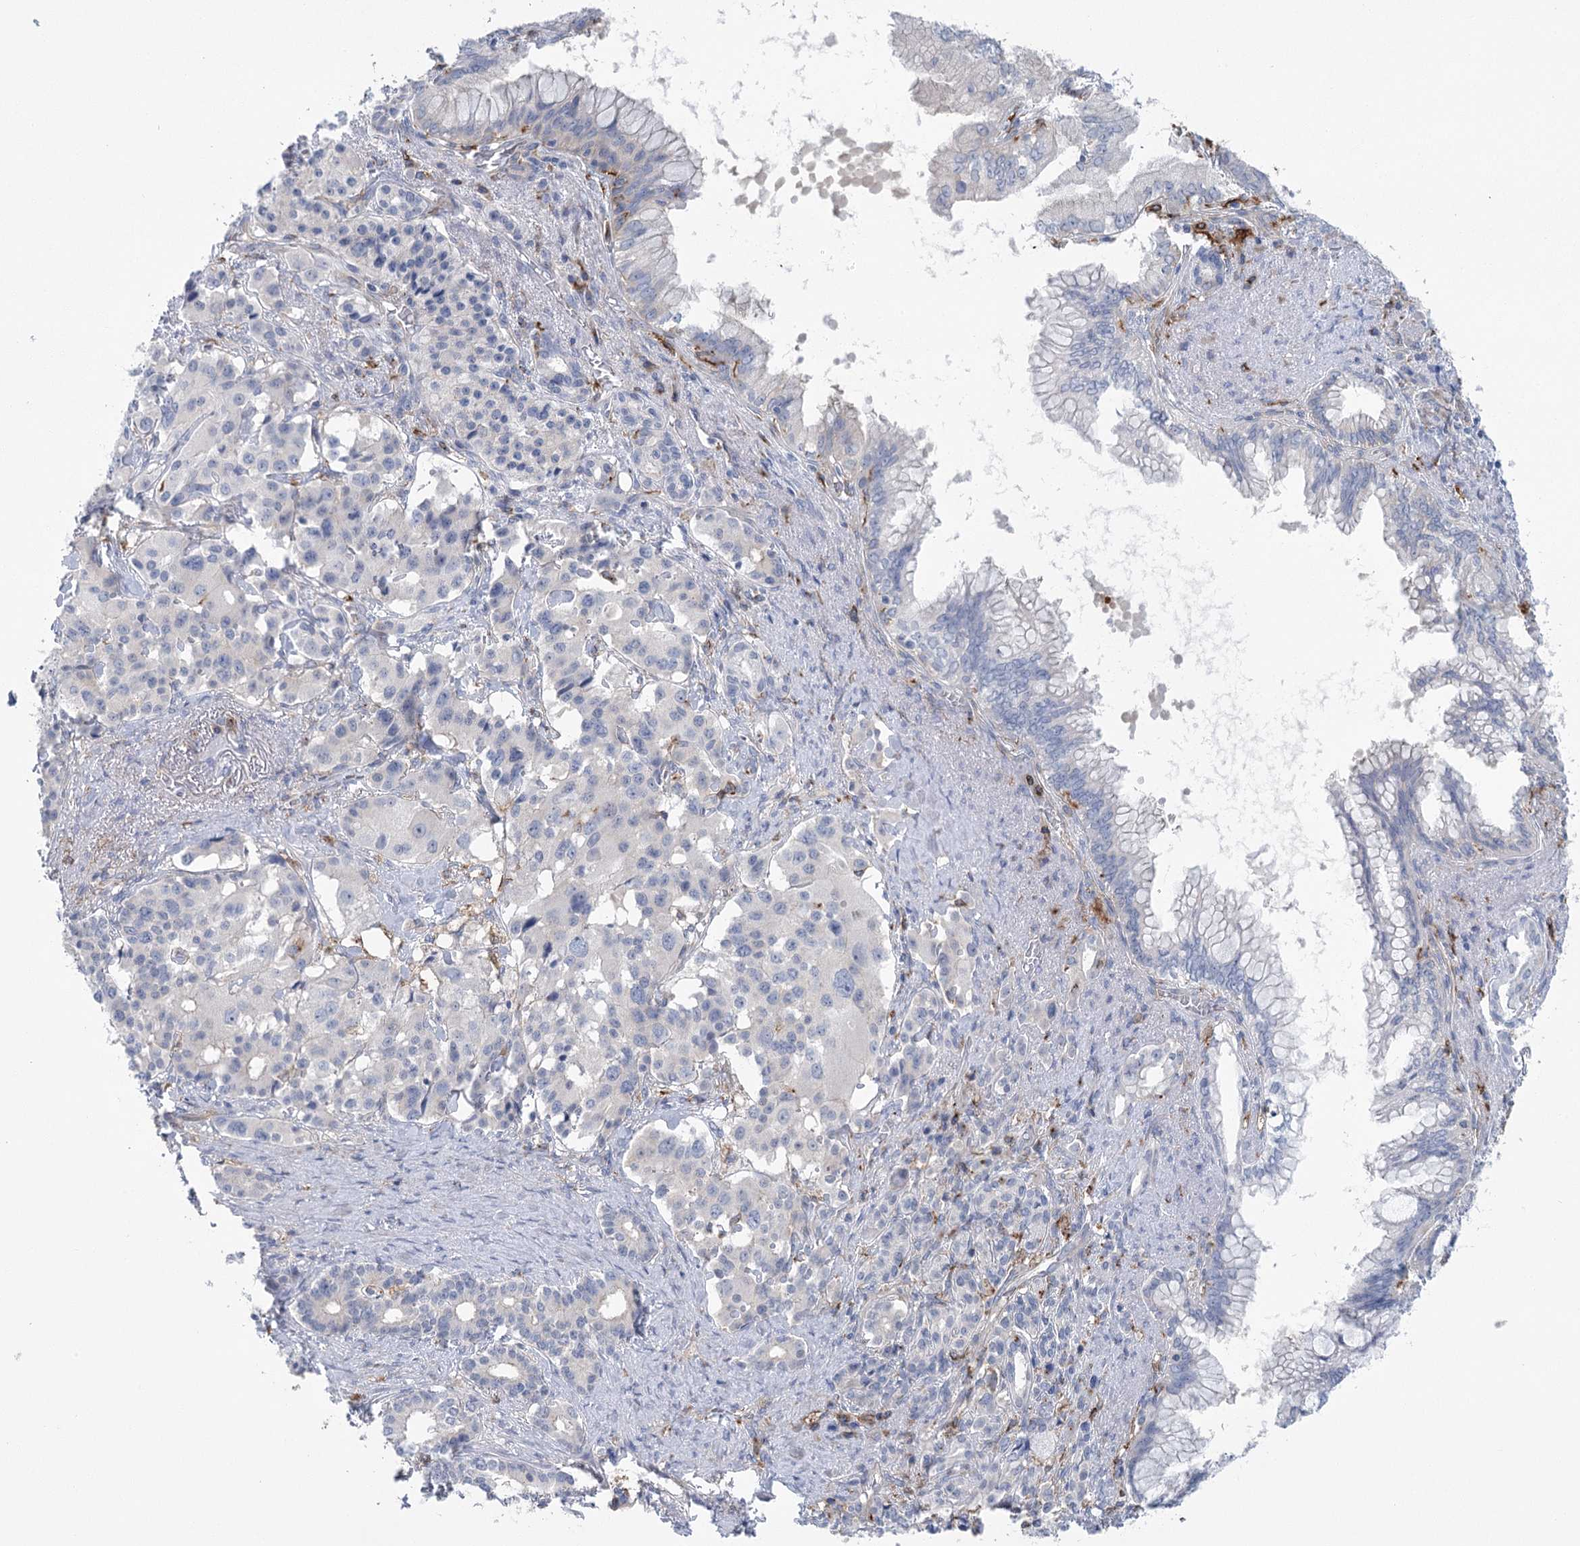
{"staining": {"intensity": "negative", "quantity": "none", "location": "none"}, "tissue": "pancreatic cancer", "cell_type": "Tumor cells", "image_type": "cancer", "snomed": [{"axis": "morphology", "description": "Adenocarcinoma, NOS"}, {"axis": "topography", "description": "Pancreas"}], "caption": "Immunohistochemistry (IHC) micrograph of neoplastic tissue: human pancreatic cancer (adenocarcinoma) stained with DAB (3,3'-diaminobenzidine) exhibits no significant protein expression in tumor cells.", "gene": "CCDC88A", "patient": {"sex": "female", "age": 74}}